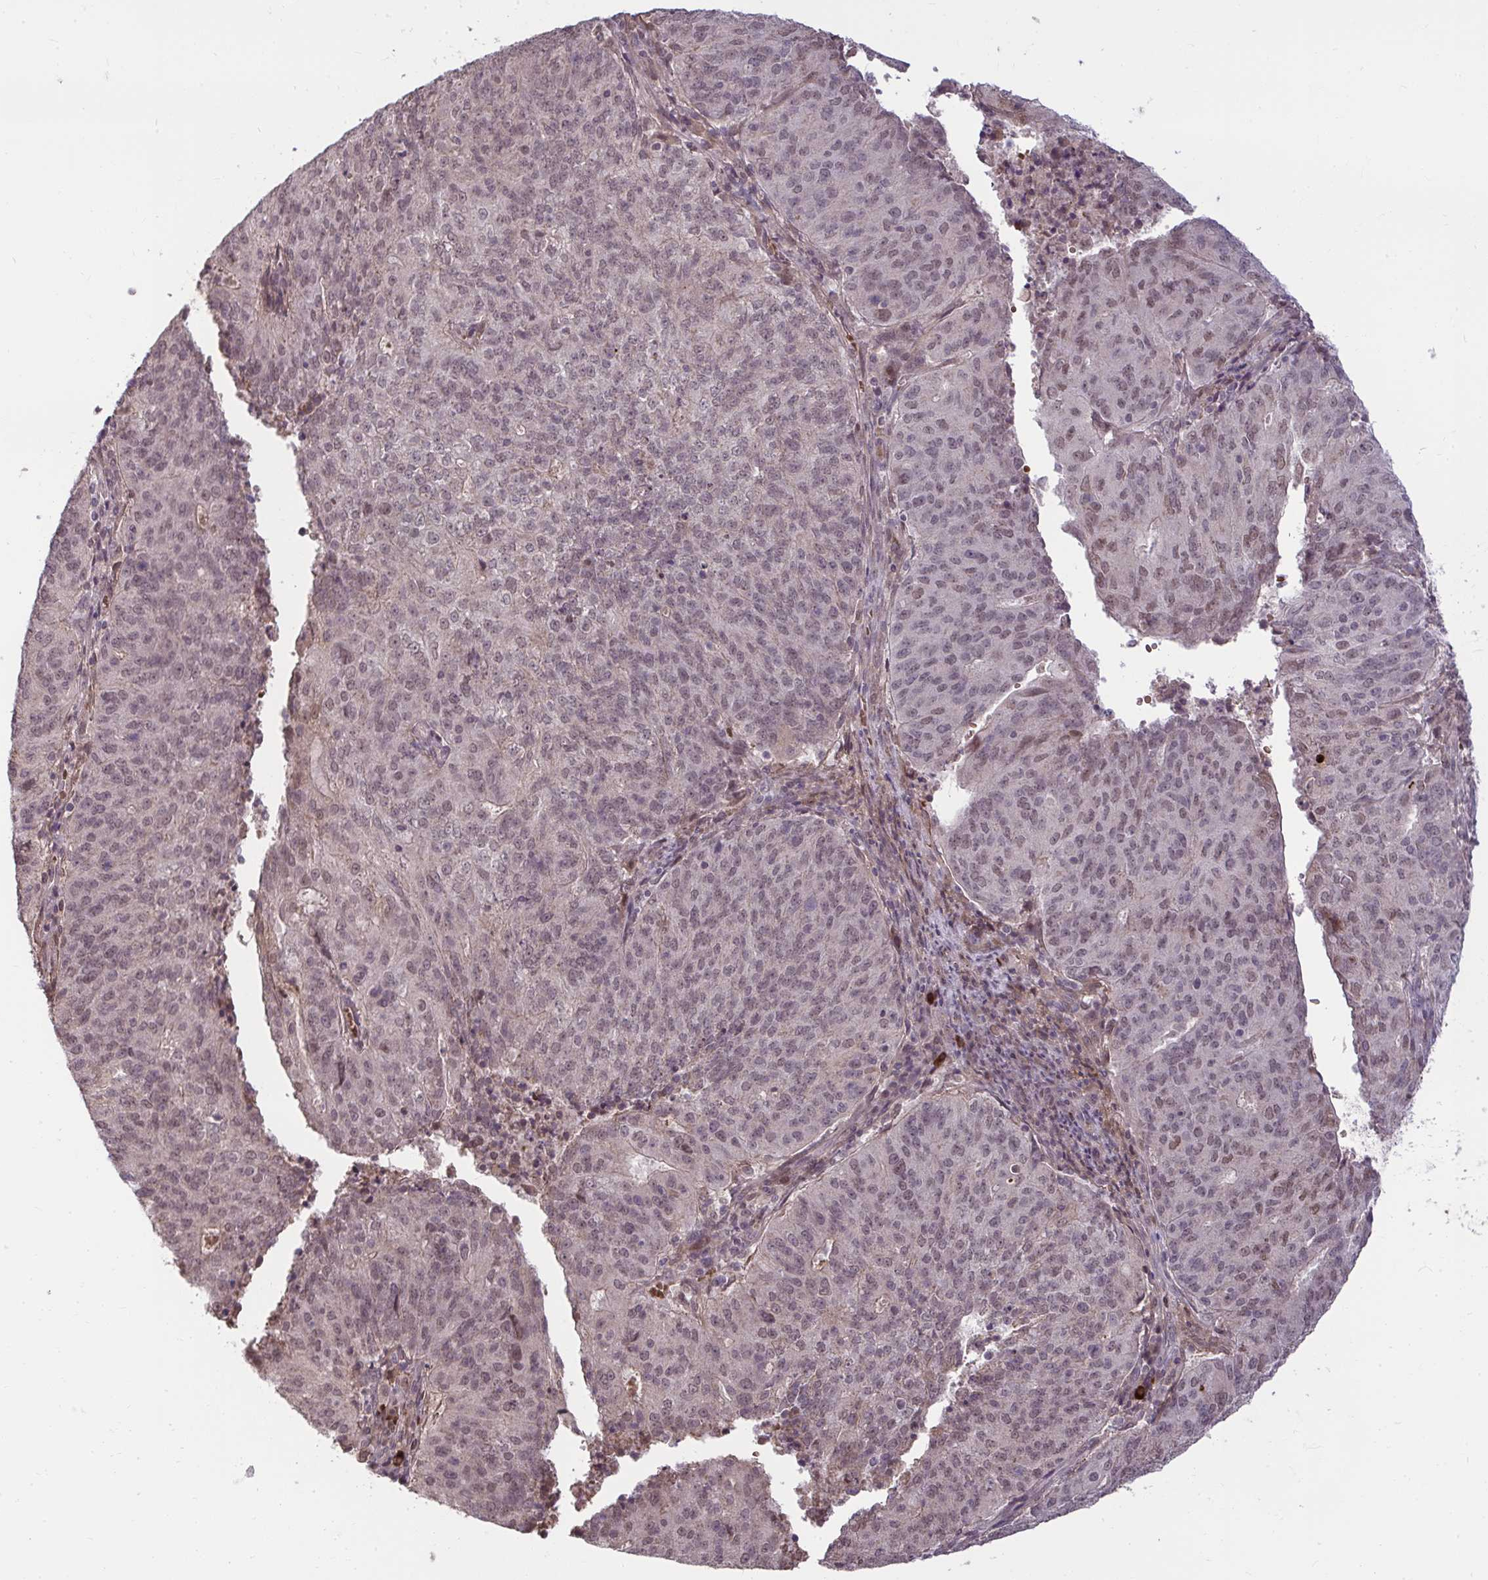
{"staining": {"intensity": "moderate", "quantity": "25%-75%", "location": "nuclear"}, "tissue": "endometrial cancer", "cell_type": "Tumor cells", "image_type": "cancer", "snomed": [{"axis": "morphology", "description": "Adenocarcinoma, NOS"}, {"axis": "topography", "description": "Endometrium"}], "caption": "Endometrial cancer was stained to show a protein in brown. There is medium levels of moderate nuclear positivity in approximately 25%-75% of tumor cells.", "gene": "ZSCAN9", "patient": {"sex": "female", "age": 82}}